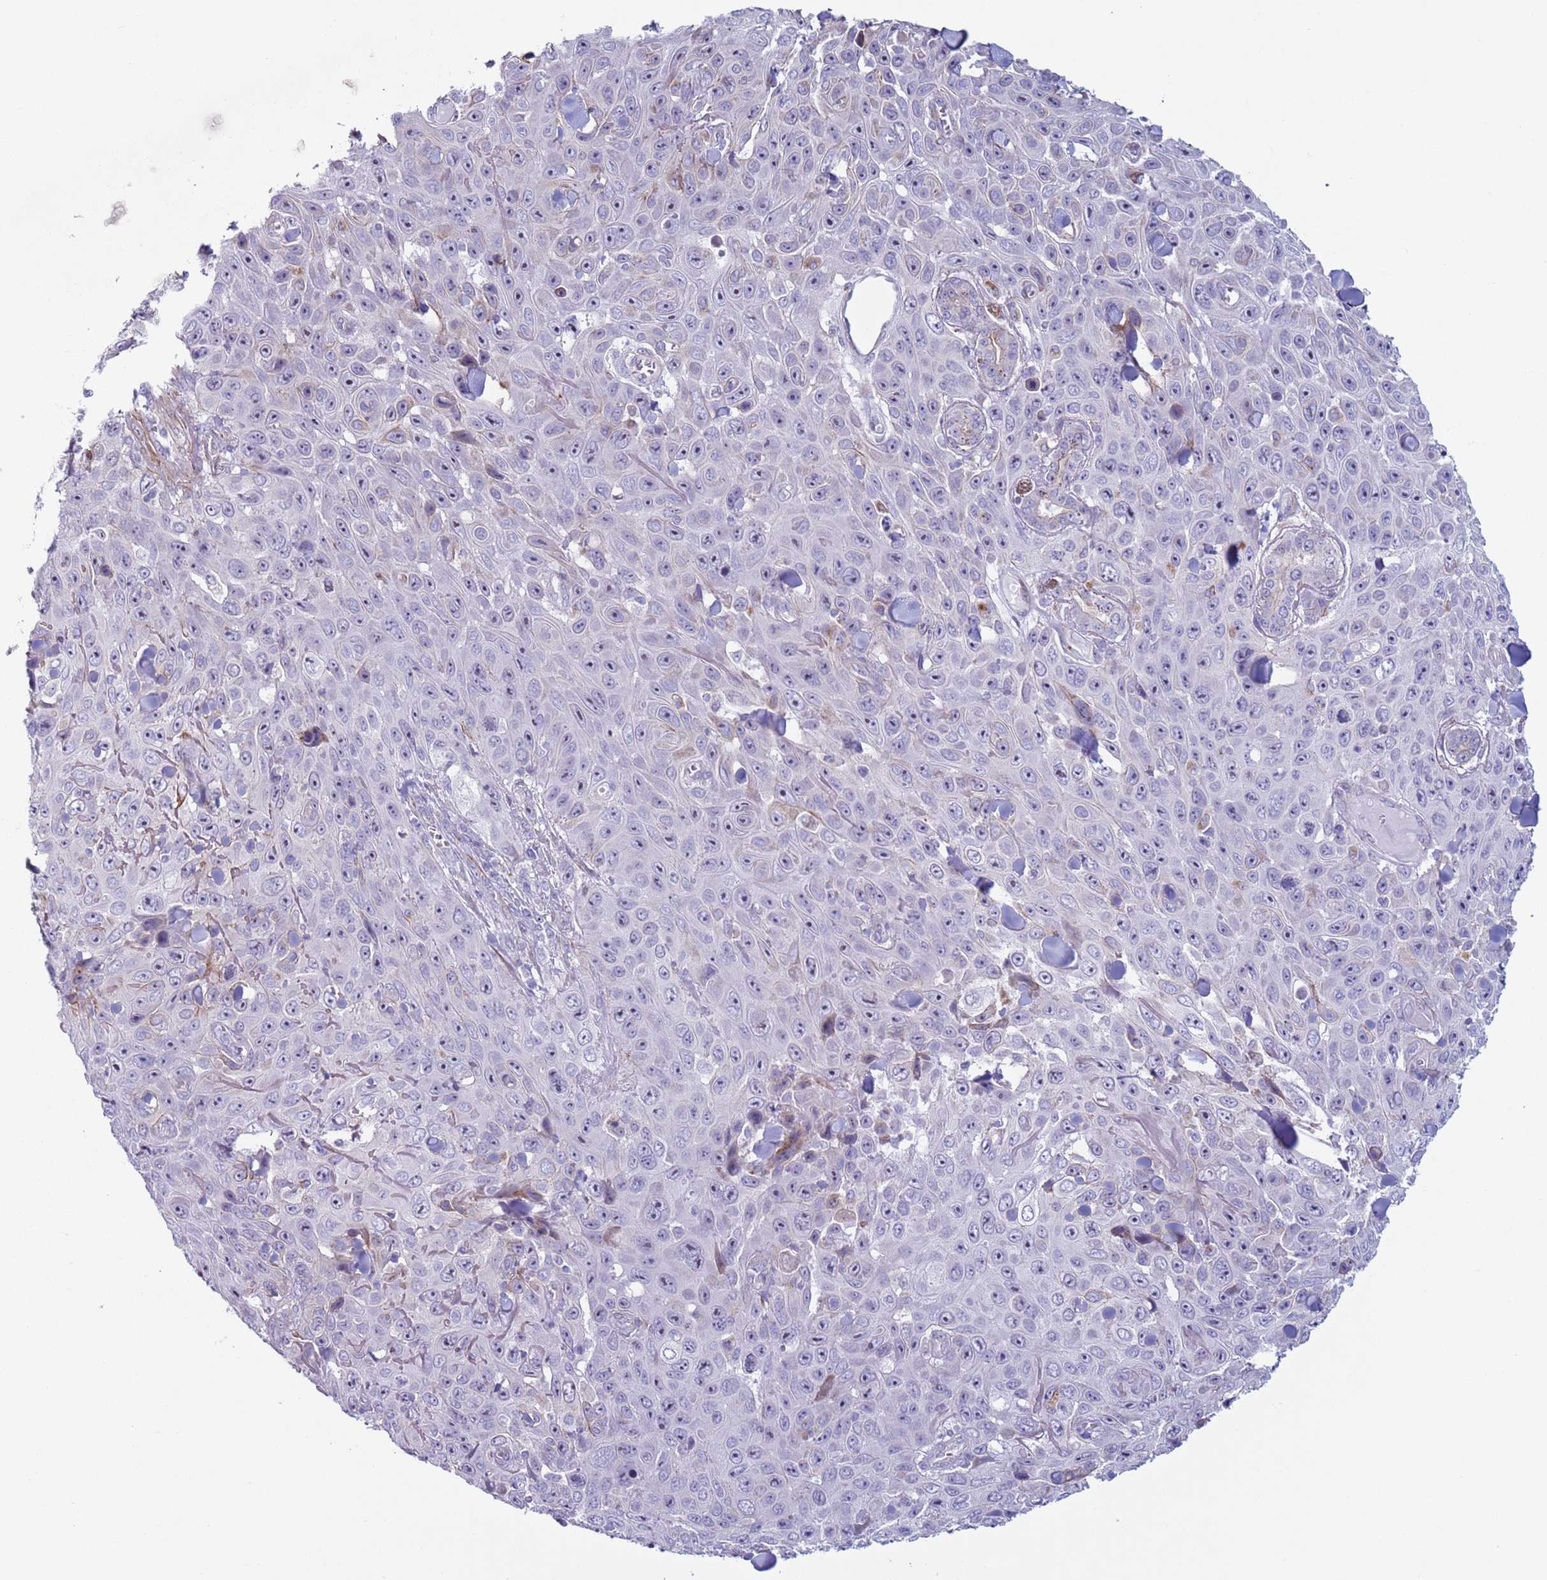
{"staining": {"intensity": "negative", "quantity": "none", "location": "none"}, "tissue": "skin cancer", "cell_type": "Tumor cells", "image_type": "cancer", "snomed": [{"axis": "morphology", "description": "Squamous cell carcinoma, NOS"}, {"axis": "topography", "description": "Skin"}], "caption": "Immunohistochemical staining of skin cancer demonstrates no significant expression in tumor cells.", "gene": "HEATR1", "patient": {"sex": "male", "age": 82}}